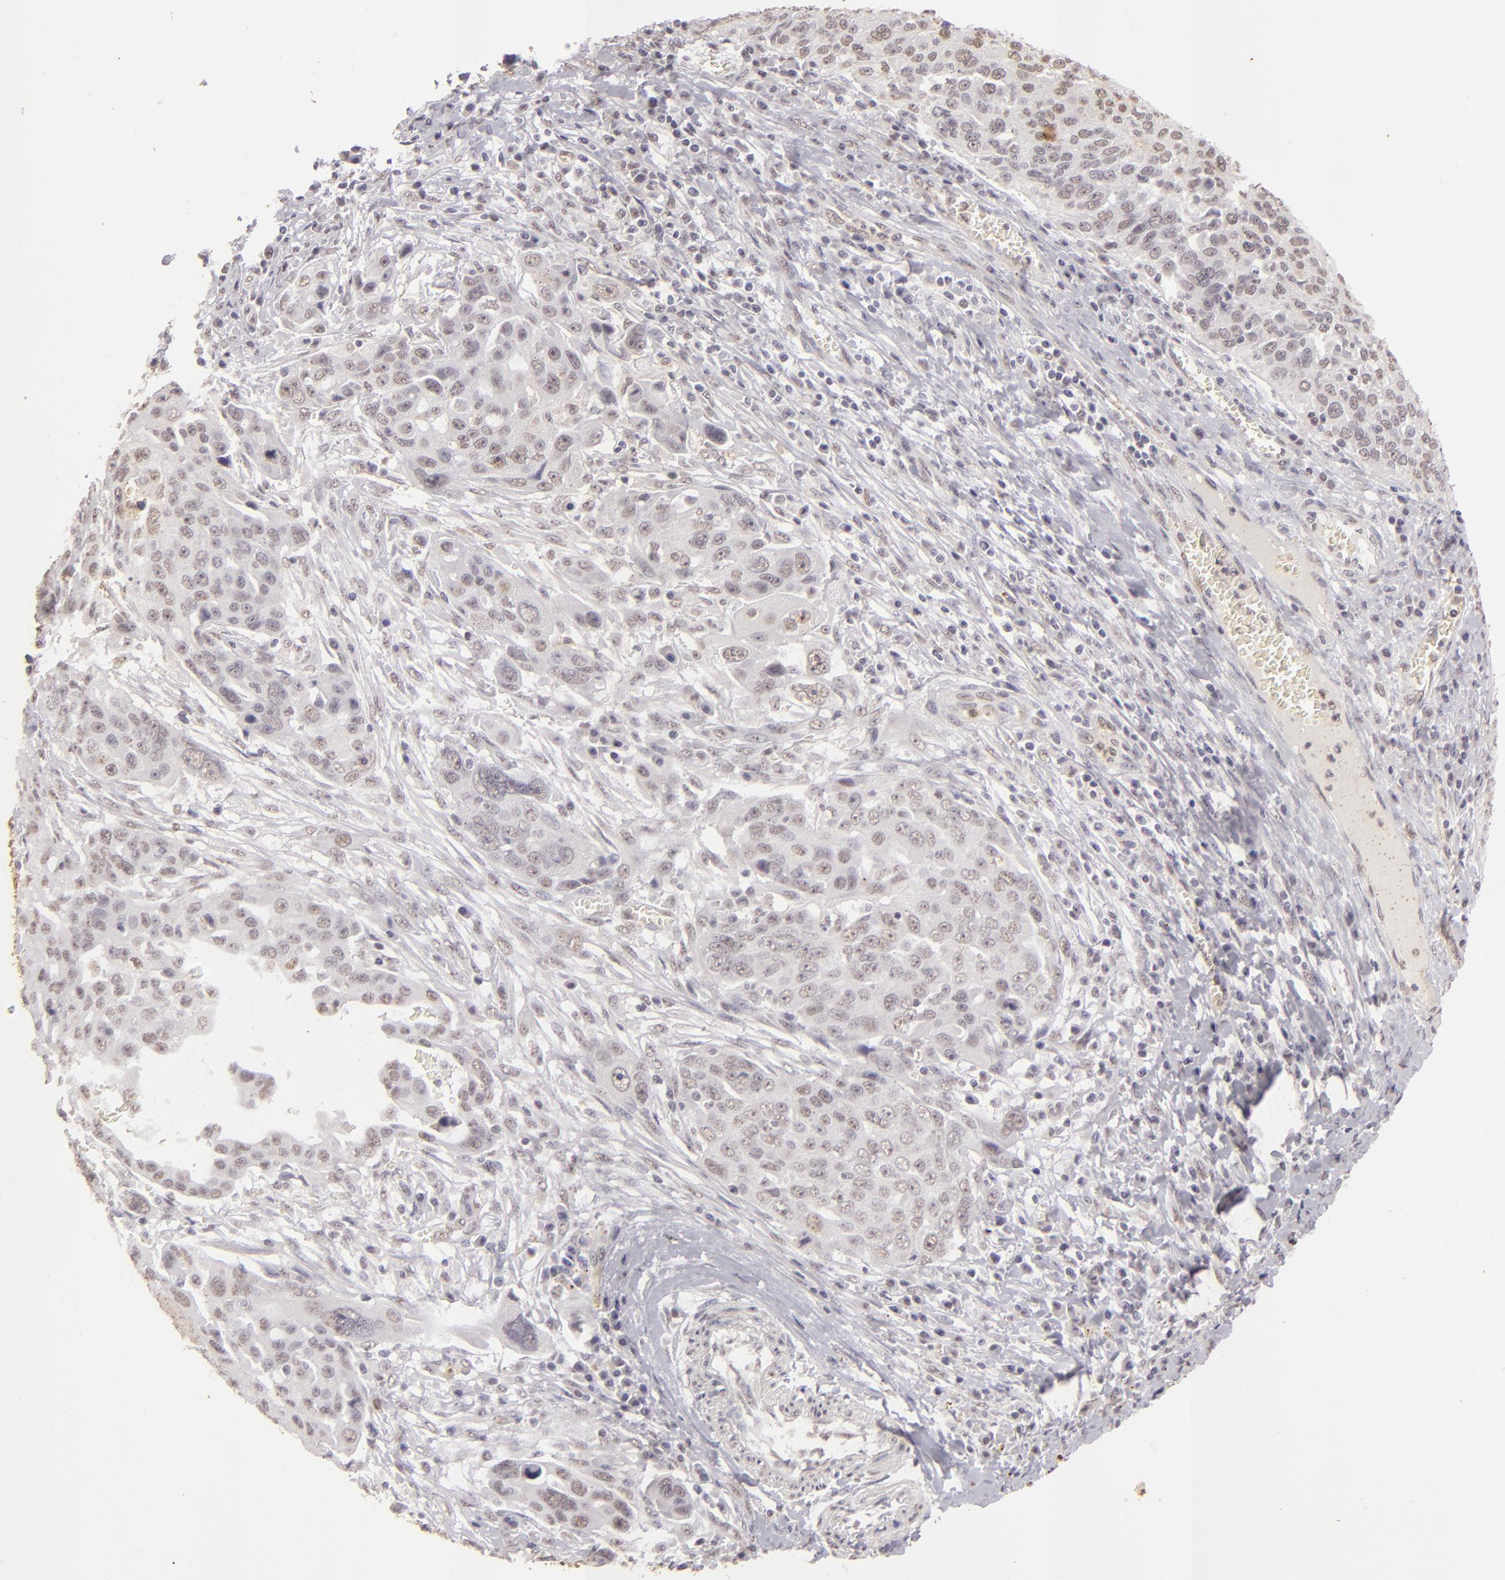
{"staining": {"intensity": "weak", "quantity": "25%-75%", "location": "nuclear"}, "tissue": "ovarian cancer", "cell_type": "Tumor cells", "image_type": "cancer", "snomed": [{"axis": "morphology", "description": "Carcinoma, endometroid"}, {"axis": "topography", "description": "Ovary"}], "caption": "A micrograph showing weak nuclear expression in about 25%-75% of tumor cells in endometroid carcinoma (ovarian), as visualized by brown immunohistochemical staining.", "gene": "CBX3", "patient": {"sex": "female", "age": 75}}